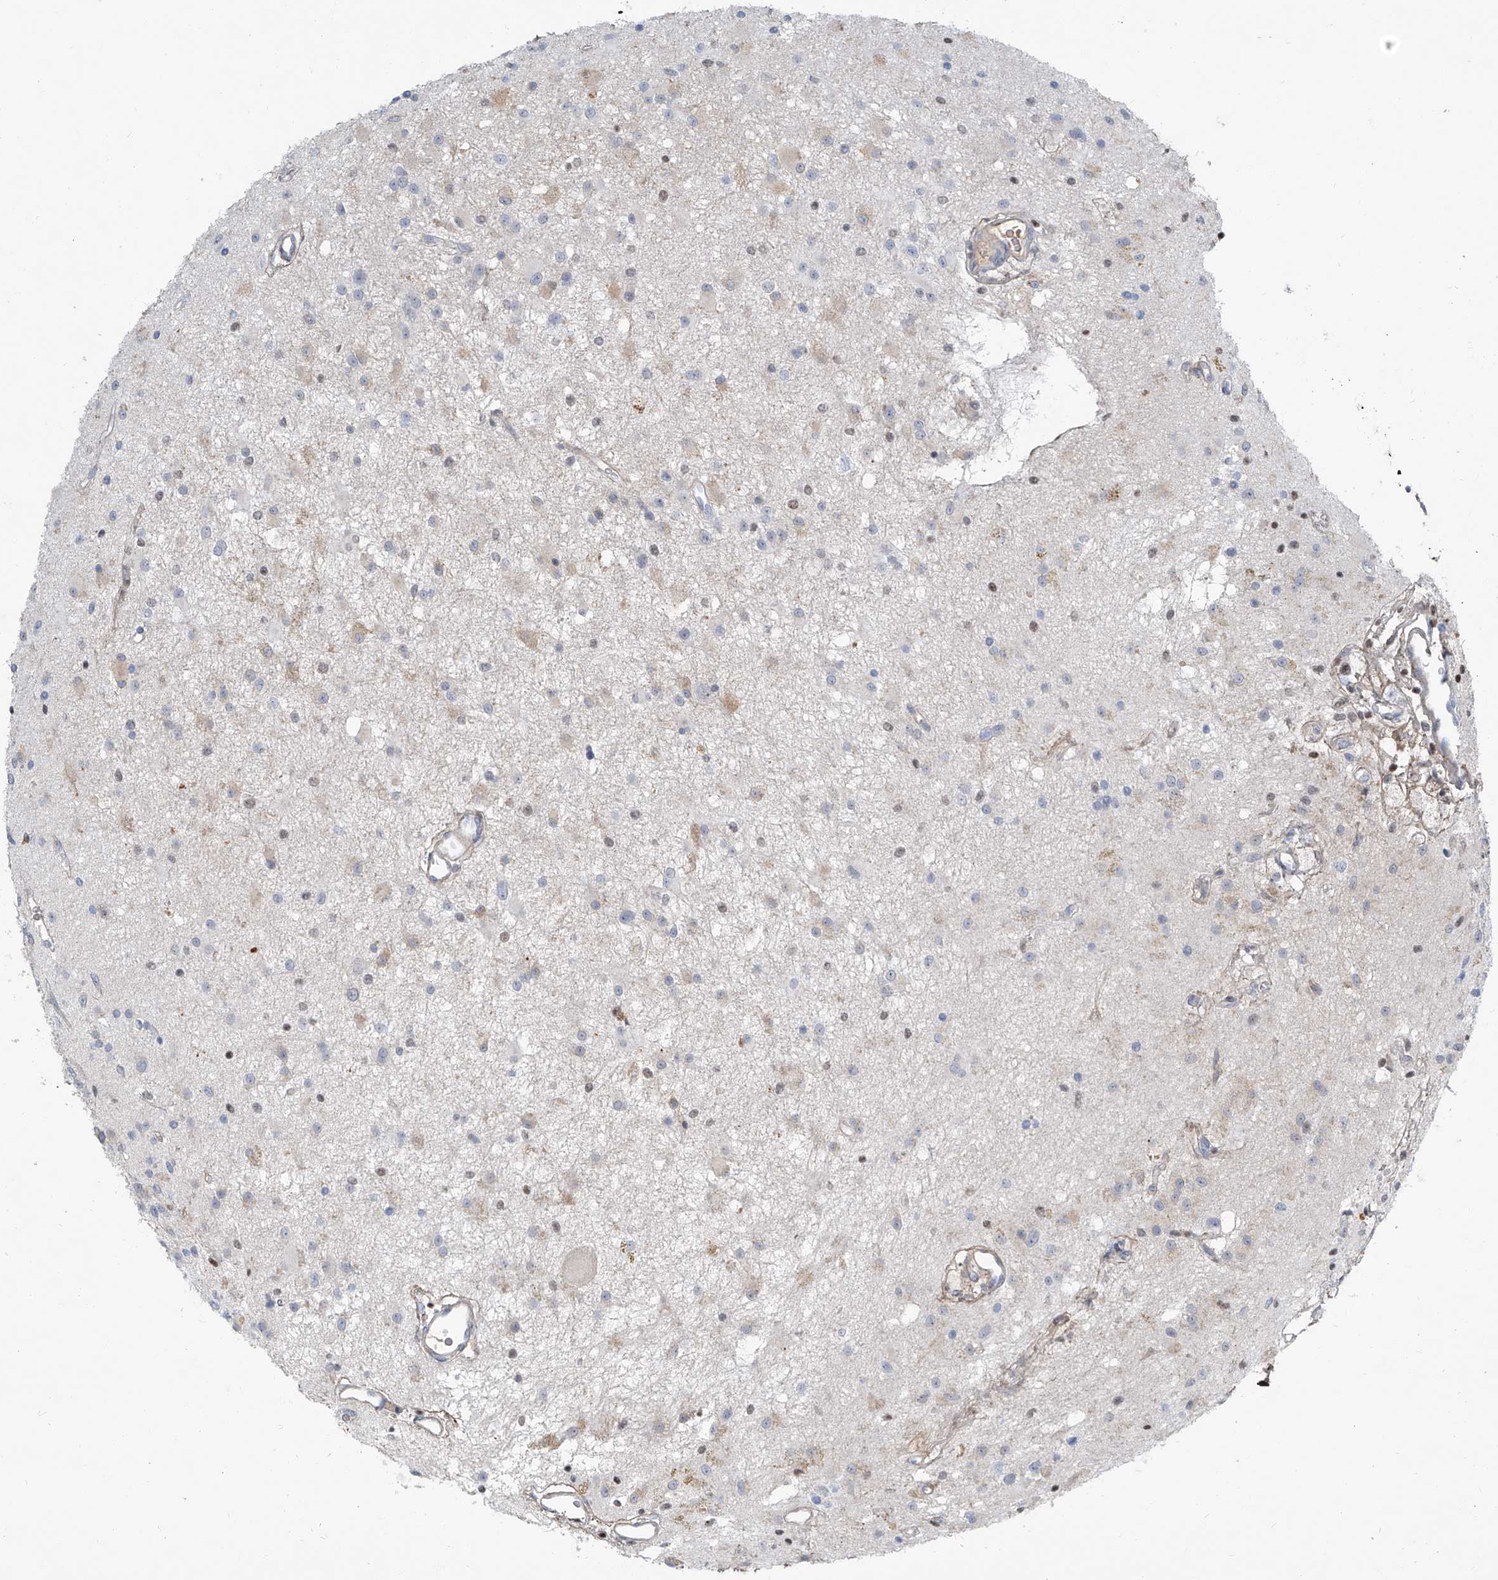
{"staining": {"intensity": "negative", "quantity": "none", "location": "none"}, "tissue": "glioma", "cell_type": "Tumor cells", "image_type": "cancer", "snomed": [{"axis": "morphology", "description": "Glioma, malignant, High grade"}, {"axis": "topography", "description": "Brain"}], "caption": "High-grade glioma (malignant) stained for a protein using immunohistochemistry (IHC) reveals no expression tumor cells.", "gene": "HOXA3", "patient": {"sex": "male", "age": 34}}